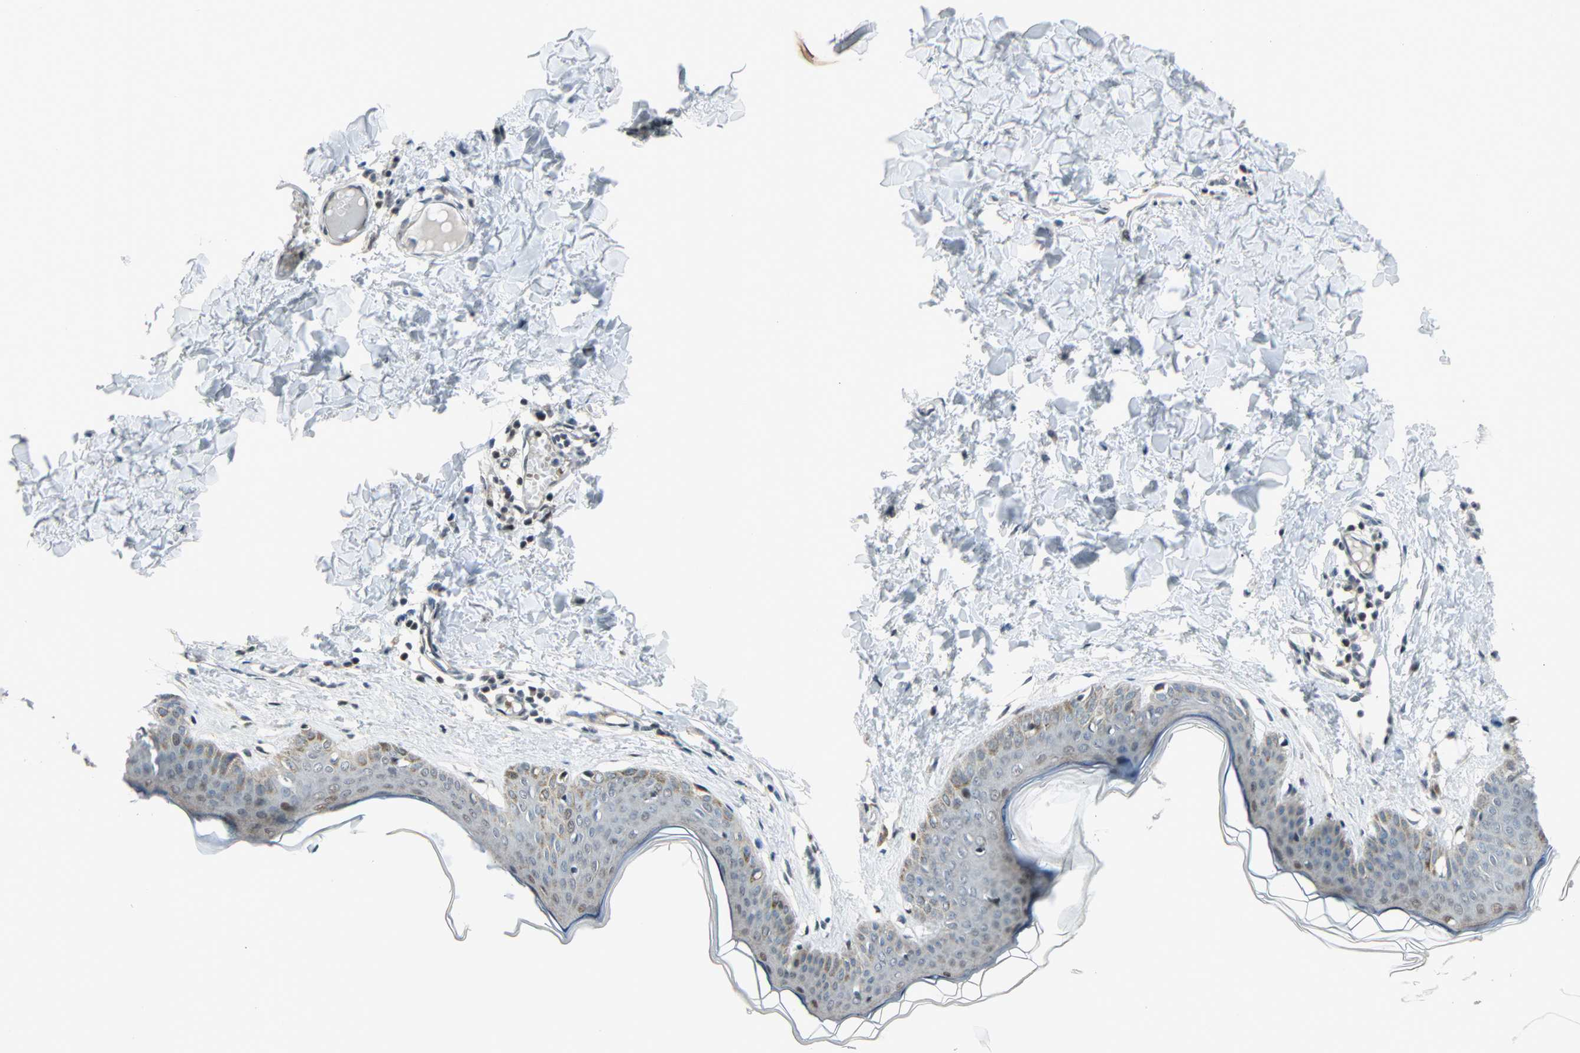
{"staining": {"intensity": "negative", "quantity": "none", "location": "none"}, "tissue": "skin", "cell_type": "Fibroblasts", "image_type": "normal", "snomed": [{"axis": "morphology", "description": "Normal tissue, NOS"}, {"axis": "topography", "description": "Skin"}], "caption": "Photomicrograph shows no protein positivity in fibroblasts of normal skin.", "gene": "CBX4", "patient": {"sex": "female", "age": 17}}